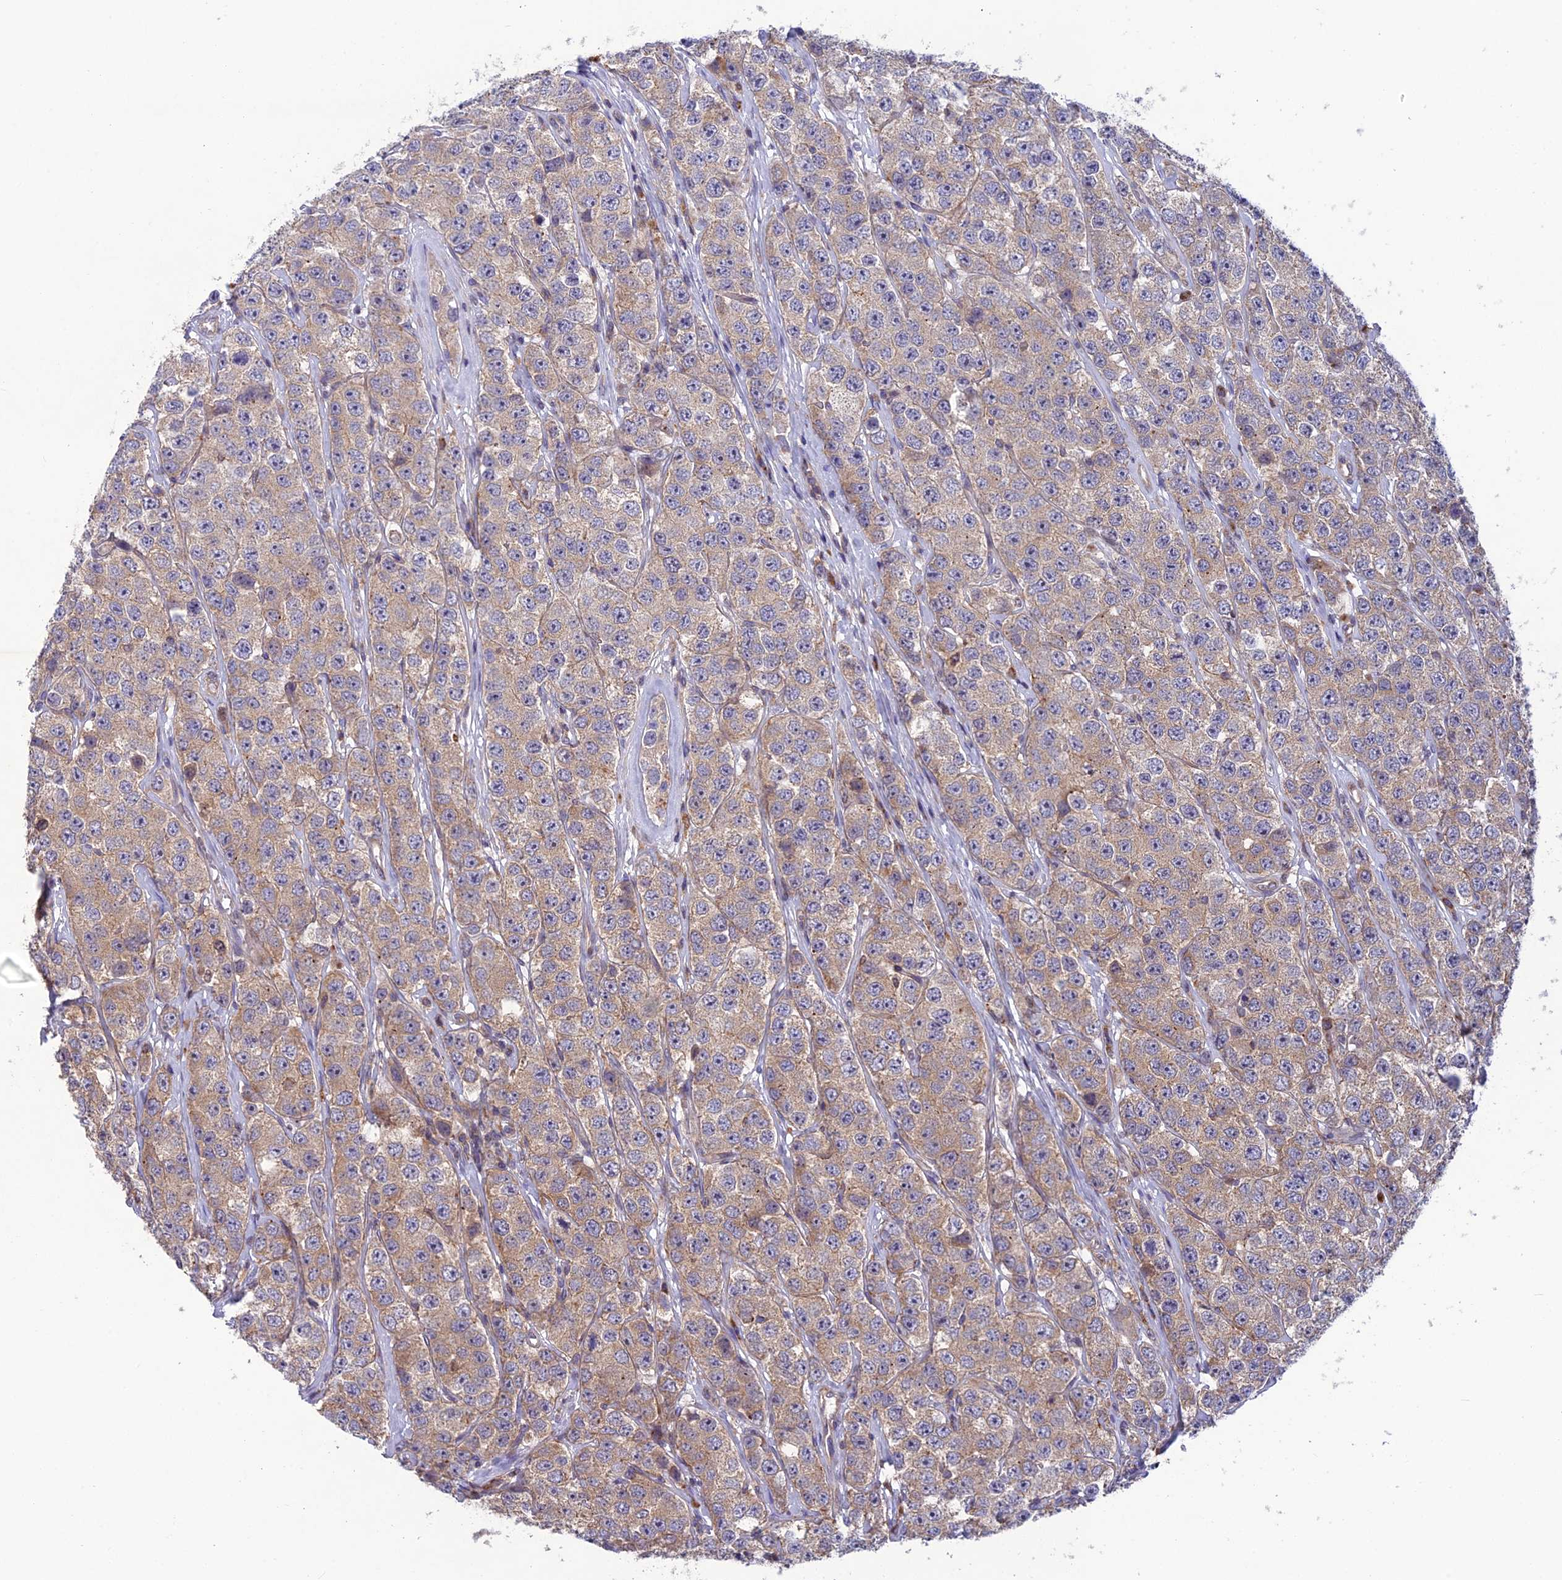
{"staining": {"intensity": "weak", "quantity": "25%-75%", "location": "cytoplasmic/membranous"}, "tissue": "testis cancer", "cell_type": "Tumor cells", "image_type": "cancer", "snomed": [{"axis": "morphology", "description": "Seminoma, NOS"}, {"axis": "topography", "description": "Testis"}], "caption": "IHC image of testis cancer stained for a protein (brown), which shows low levels of weak cytoplasmic/membranous positivity in approximately 25%-75% of tumor cells.", "gene": "BLTP2", "patient": {"sex": "male", "age": 28}}